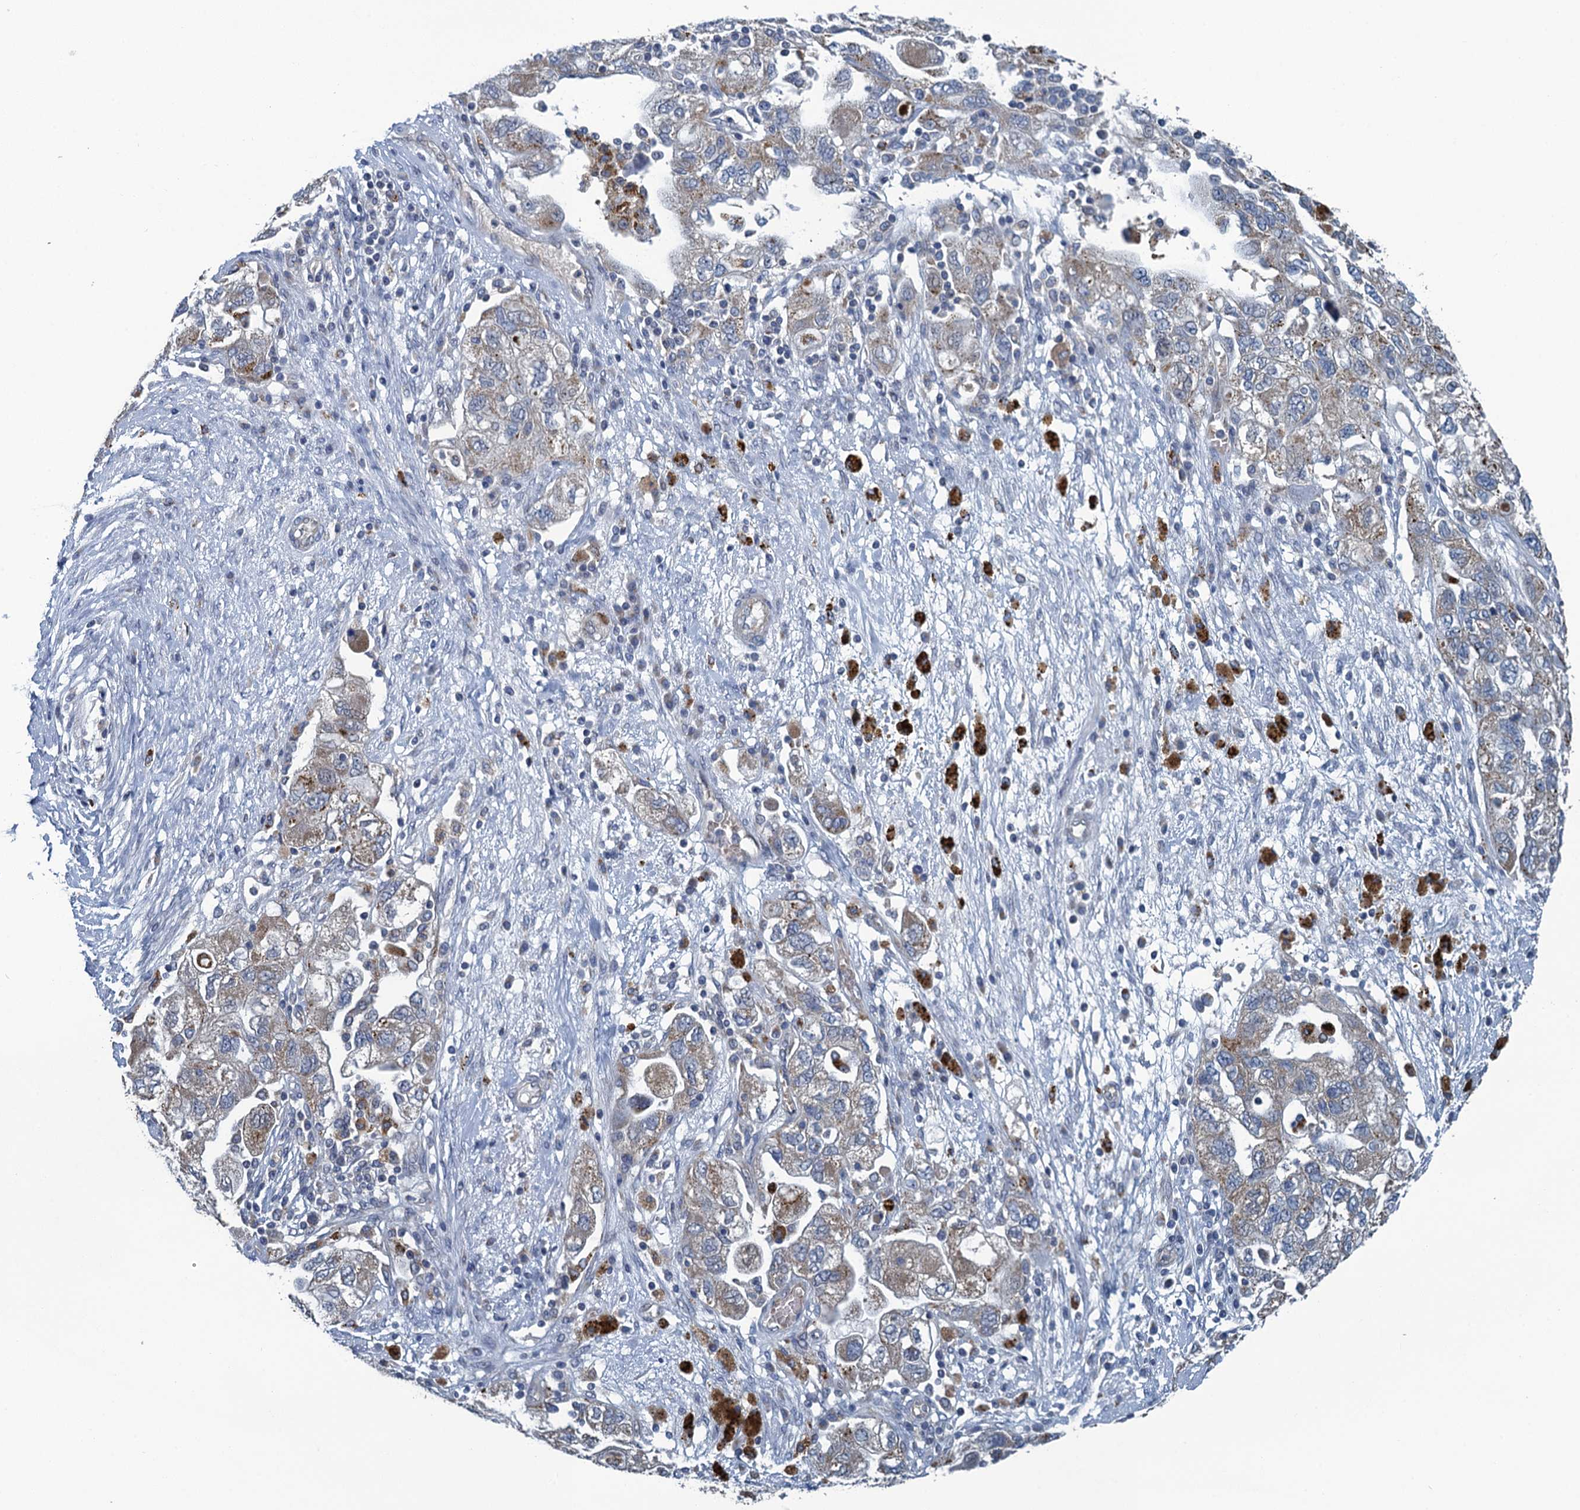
{"staining": {"intensity": "weak", "quantity": ">75%", "location": "cytoplasmic/membranous"}, "tissue": "ovarian cancer", "cell_type": "Tumor cells", "image_type": "cancer", "snomed": [{"axis": "morphology", "description": "Carcinoma, NOS"}, {"axis": "morphology", "description": "Cystadenocarcinoma, serous, NOS"}, {"axis": "topography", "description": "Ovary"}], "caption": "Ovarian cancer (carcinoma) tissue reveals weak cytoplasmic/membranous positivity in approximately >75% of tumor cells, visualized by immunohistochemistry.", "gene": "KBTBD8", "patient": {"sex": "female", "age": 69}}